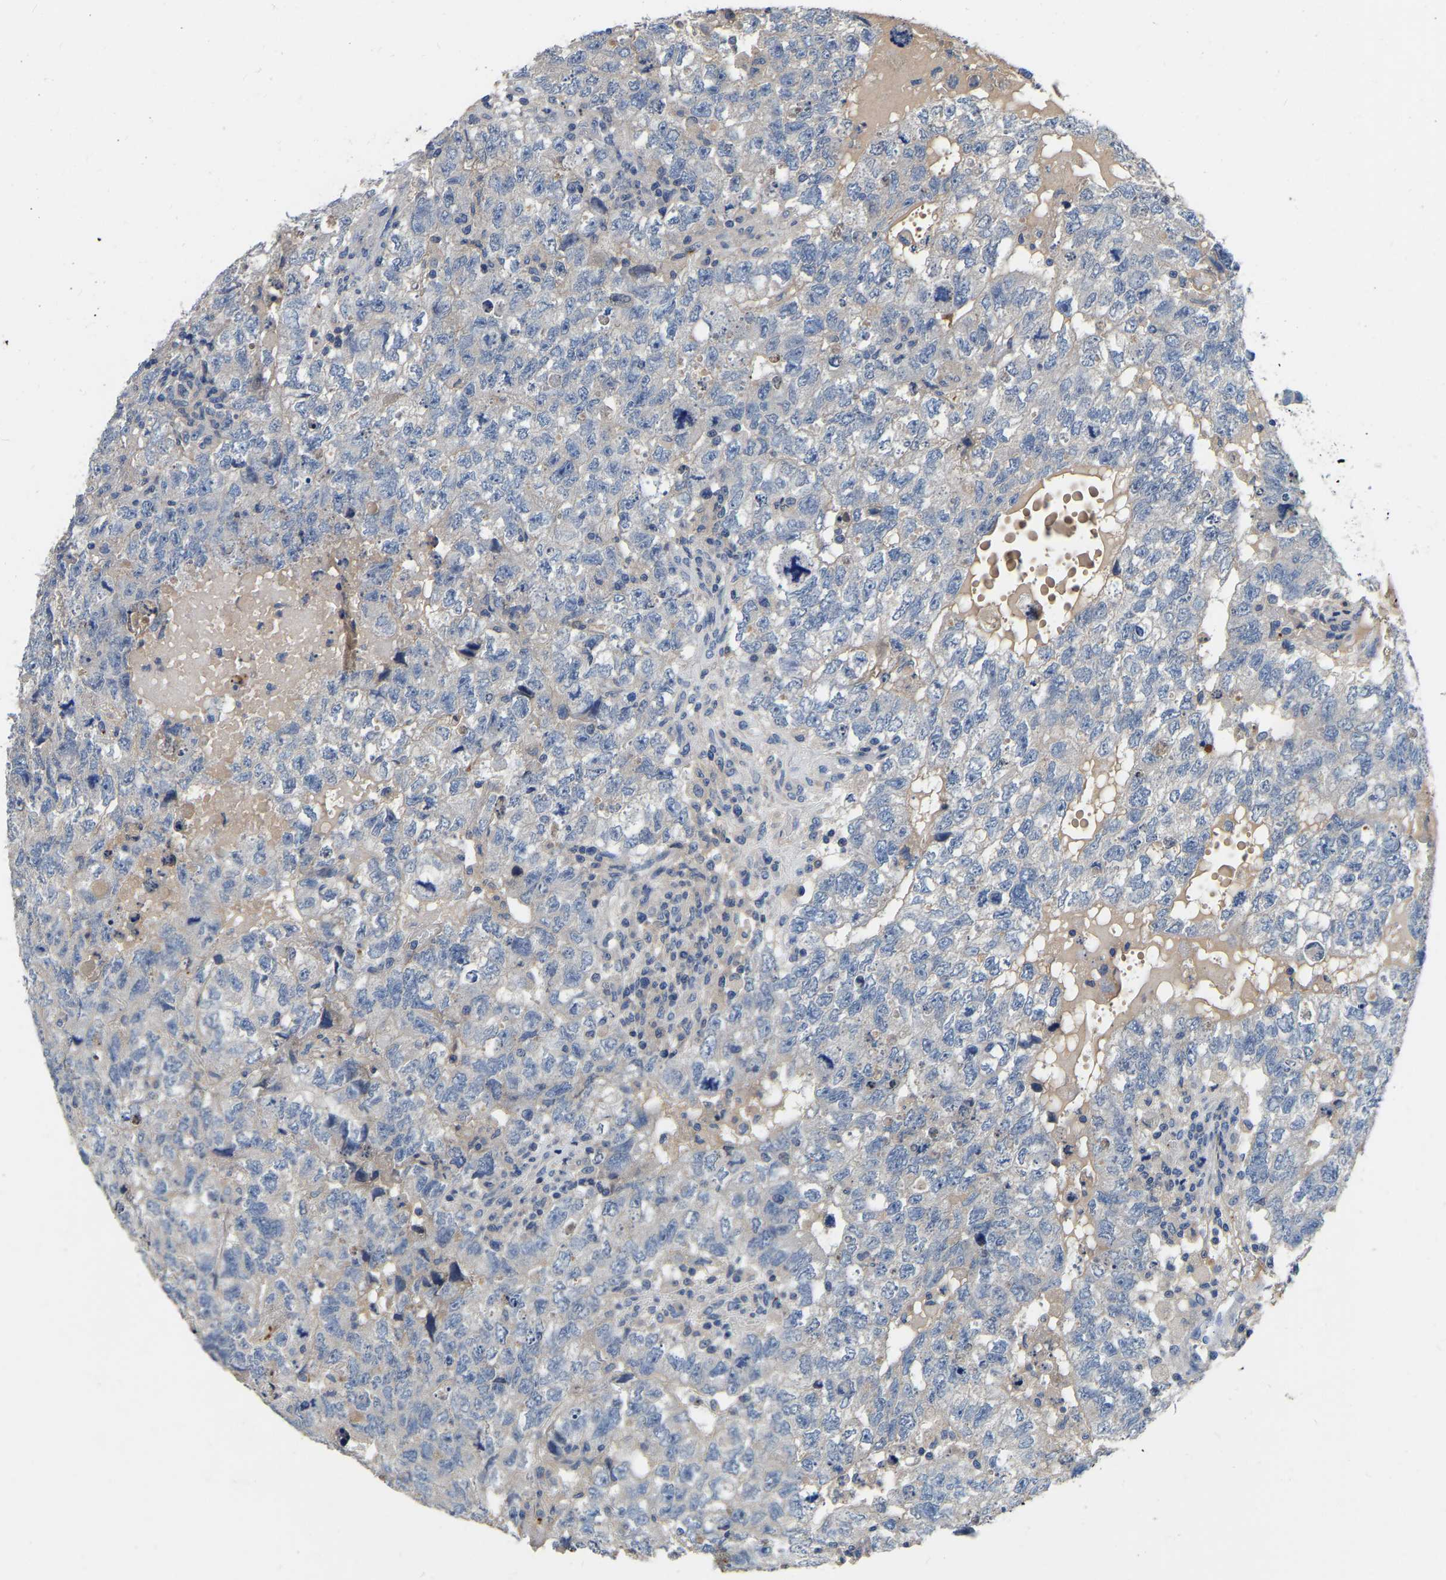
{"staining": {"intensity": "negative", "quantity": "none", "location": "none"}, "tissue": "testis cancer", "cell_type": "Tumor cells", "image_type": "cancer", "snomed": [{"axis": "morphology", "description": "Carcinoma, Embryonal, NOS"}, {"axis": "topography", "description": "Testis"}], "caption": "Tumor cells are negative for brown protein staining in embryonal carcinoma (testis).", "gene": "RAB27B", "patient": {"sex": "male", "age": 36}}